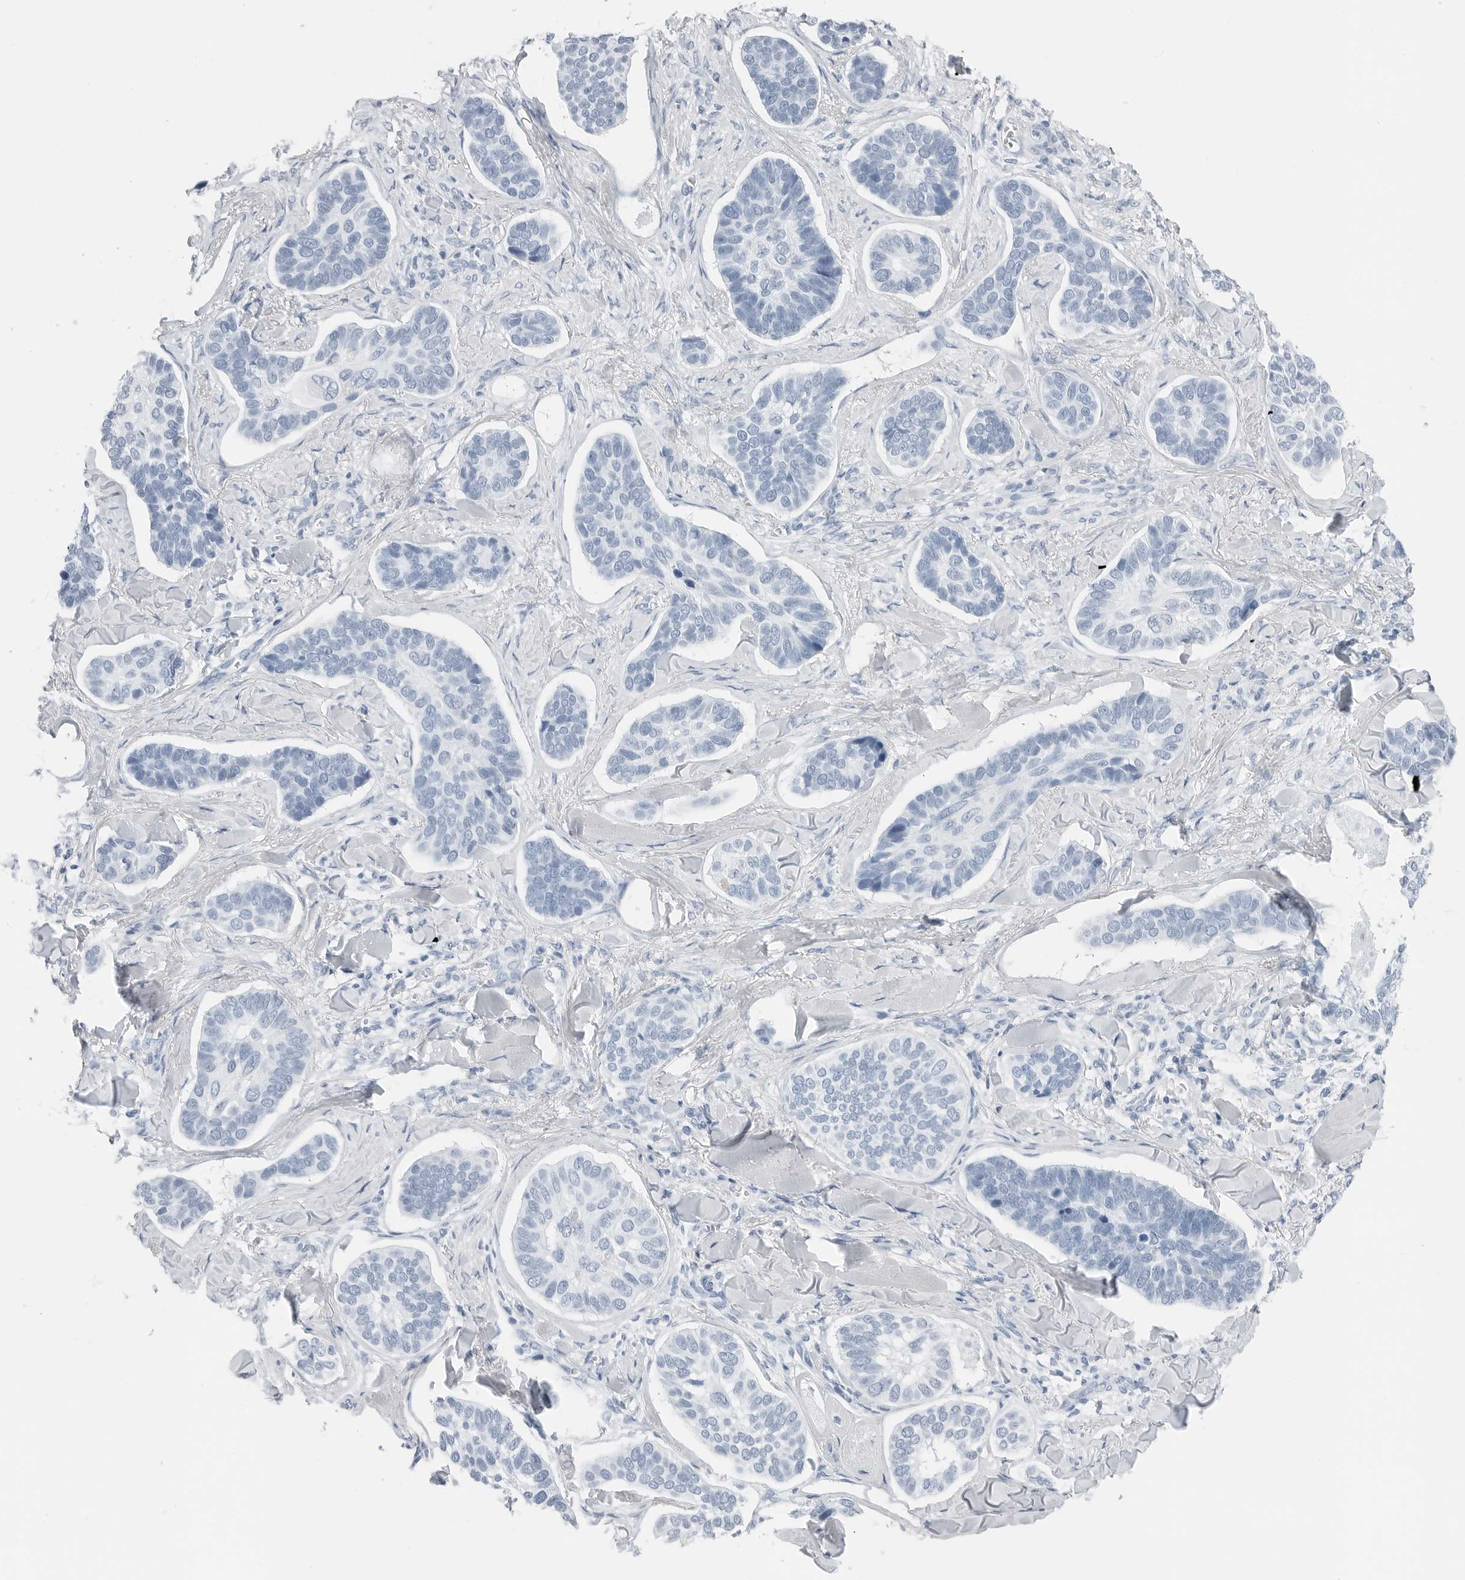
{"staining": {"intensity": "negative", "quantity": "none", "location": "none"}, "tissue": "skin cancer", "cell_type": "Tumor cells", "image_type": "cancer", "snomed": [{"axis": "morphology", "description": "Basal cell carcinoma"}, {"axis": "topography", "description": "Skin"}], "caption": "Human skin cancer stained for a protein using IHC demonstrates no staining in tumor cells.", "gene": "SLPI", "patient": {"sex": "male", "age": 62}}